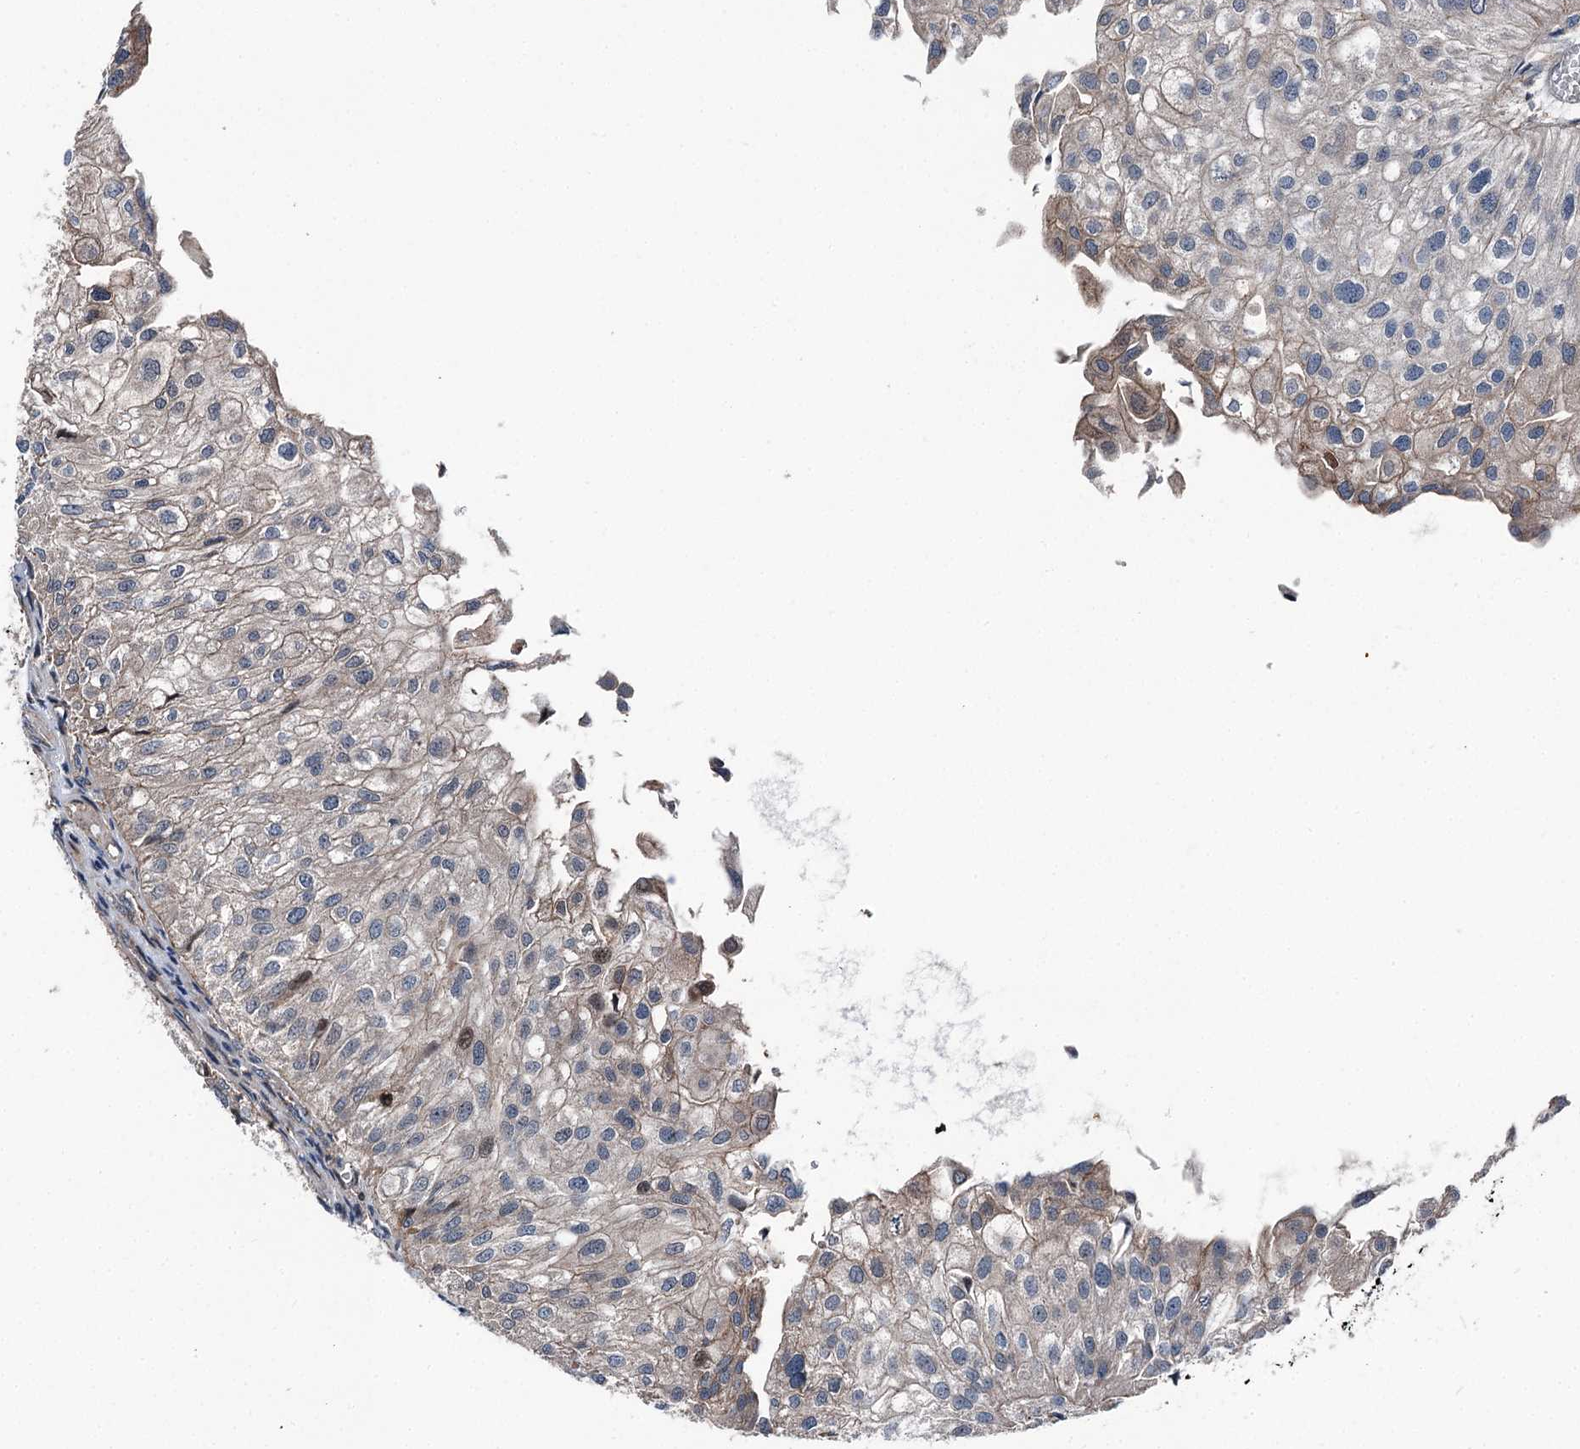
{"staining": {"intensity": "weak", "quantity": "25%-75%", "location": "cytoplasmic/membranous"}, "tissue": "urothelial cancer", "cell_type": "Tumor cells", "image_type": "cancer", "snomed": [{"axis": "morphology", "description": "Urothelial carcinoma, Low grade"}, {"axis": "topography", "description": "Urinary bladder"}], "caption": "Immunohistochemistry (IHC) (DAB (3,3'-diaminobenzidine)) staining of human urothelial carcinoma (low-grade) exhibits weak cytoplasmic/membranous protein expression in about 25%-75% of tumor cells. The protein of interest is shown in brown color, while the nuclei are stained blue.", "gene": "POLR1D", "patient": {"sex": "female", "age": 89}}